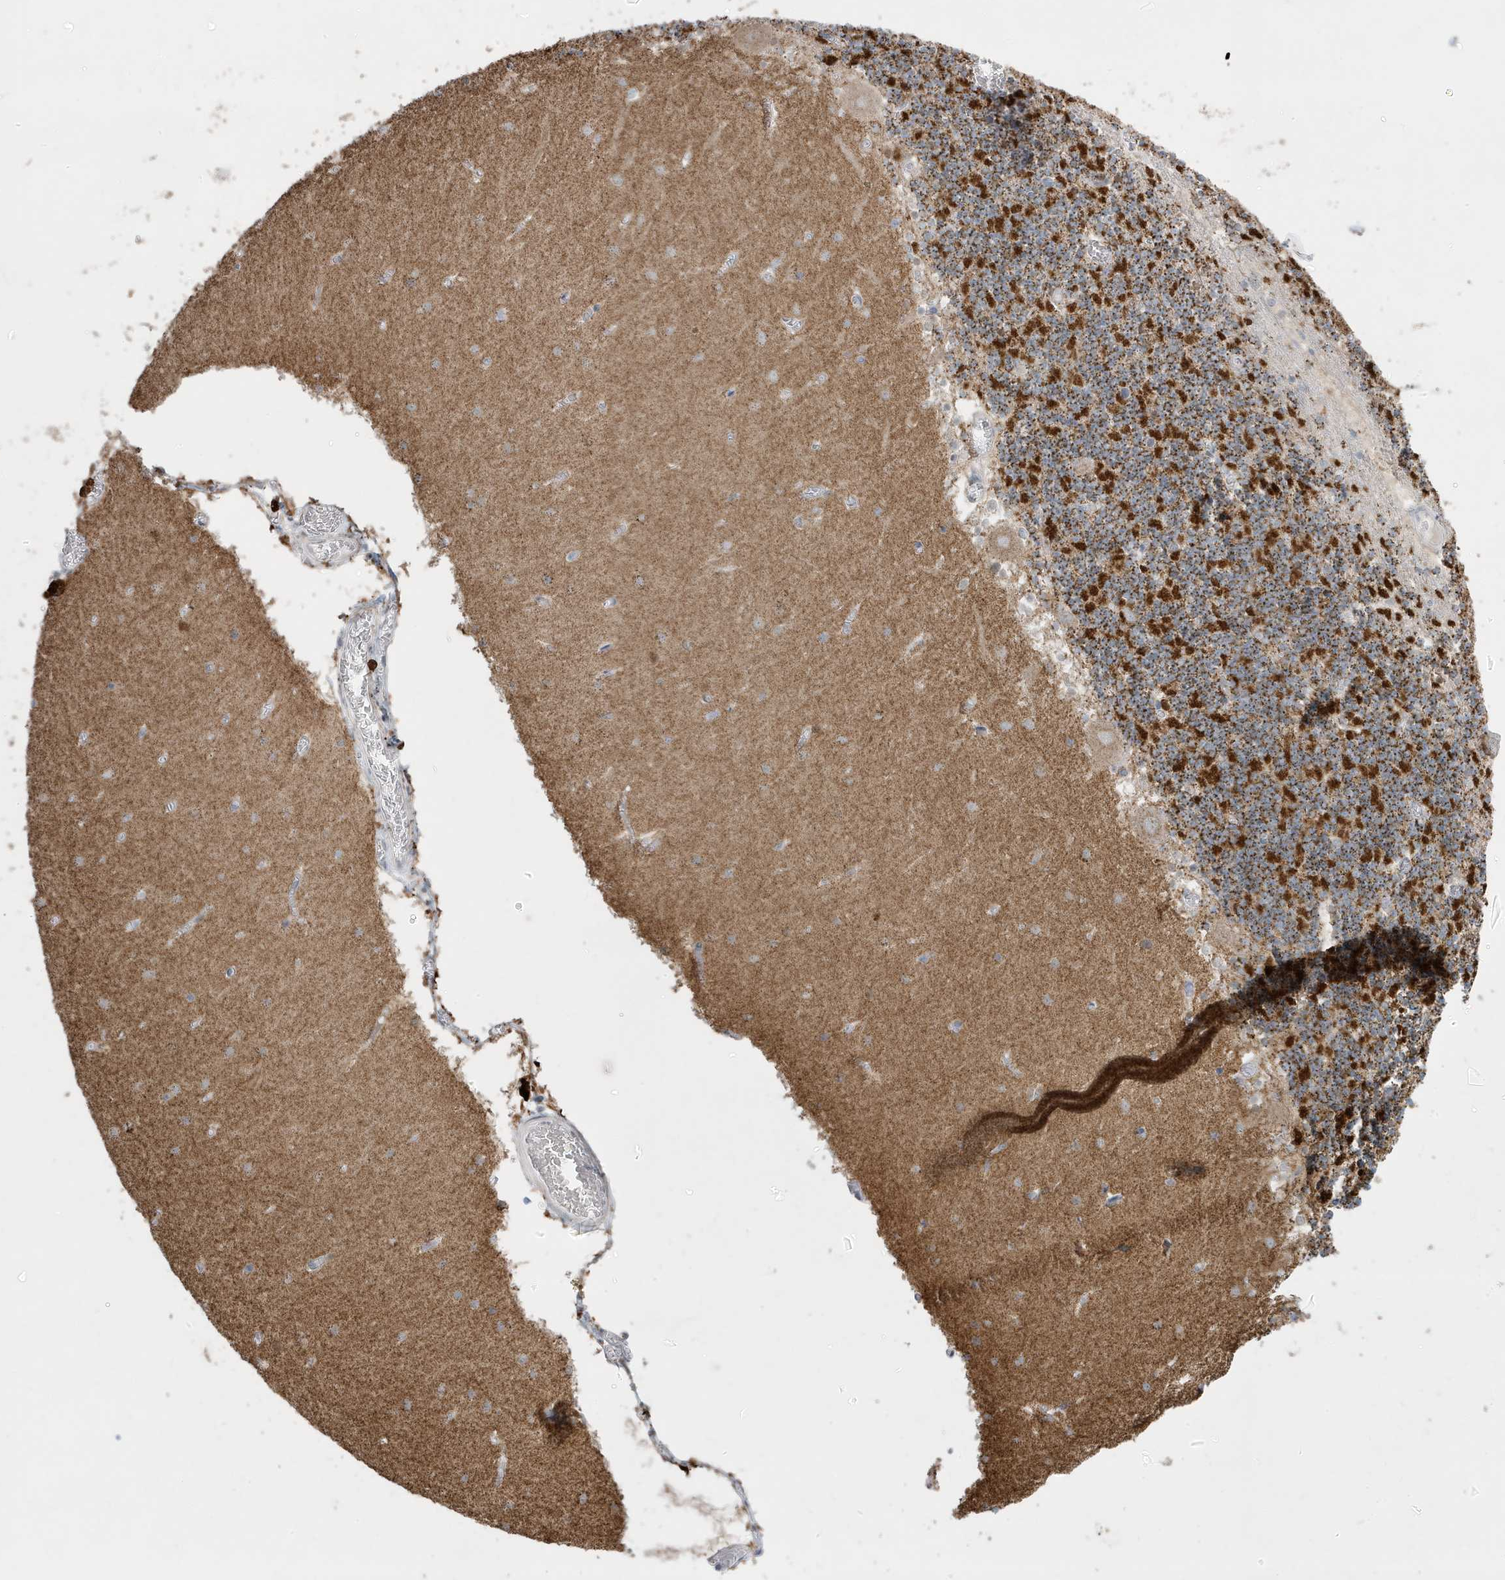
{"staining": {"intensity": "strong", "quantity": ">75%", "location": "cytoplasmic/membranous"}, "tissue": "cerebellum", "cell_type": "Cells in granular layer", "image_type": "normal", "snomed": [{"axis": "morphology", "description": "Normal tissue, NOS"}, {"axis": "topography", "description": "Cerebellum"}], "caption": "A high amount of strong cytoplasmic/membranous positivity is present in approximately >75% of cells in granular layer in normal cerebellum.", "gene": "FNDC1", "patient": {"sex": "female", "age": 28}}